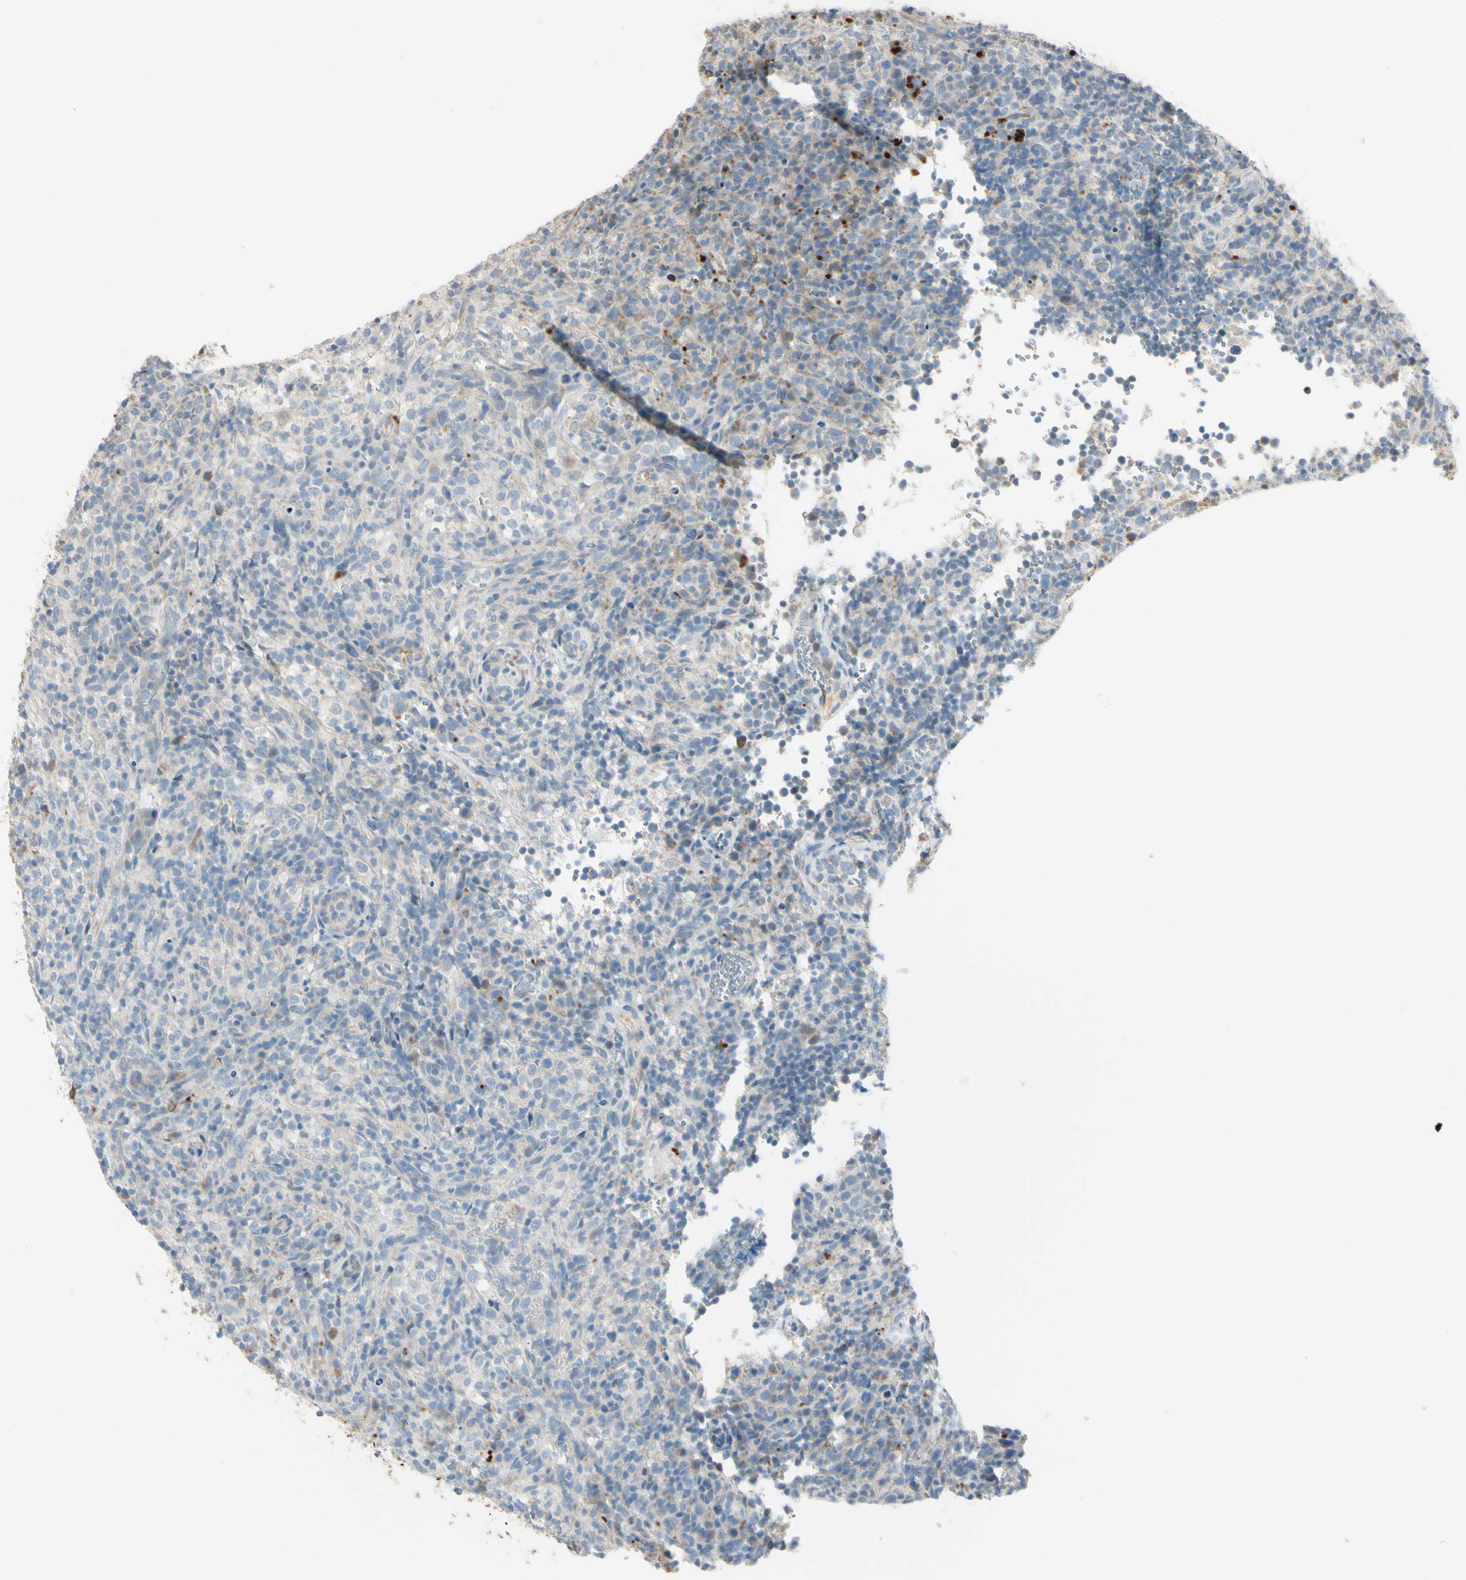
{"staining": {"intensity": "weak", "quantity": "25%-75%", "location": "cytoplasmic/membranous"}, "tissue": "lymphoma", "cell_type": "Tumor cells", "image_type": "cancer", "snomed": [{"axis": "morphology", "description": "Malignant lymphoma, non-Hodgkin's type, High grade"}, {"axis": "topography", "description": "Lymph node"}], "caption": "Malignant lymphoma, non-Hodgkin's type (high-grade) stained for a protein demonstrates weak cytoplasmic/membranous positivity in tumor cells.", "gene": "ANGPTL1", "patient": {"sex": "female", "age": 76}}